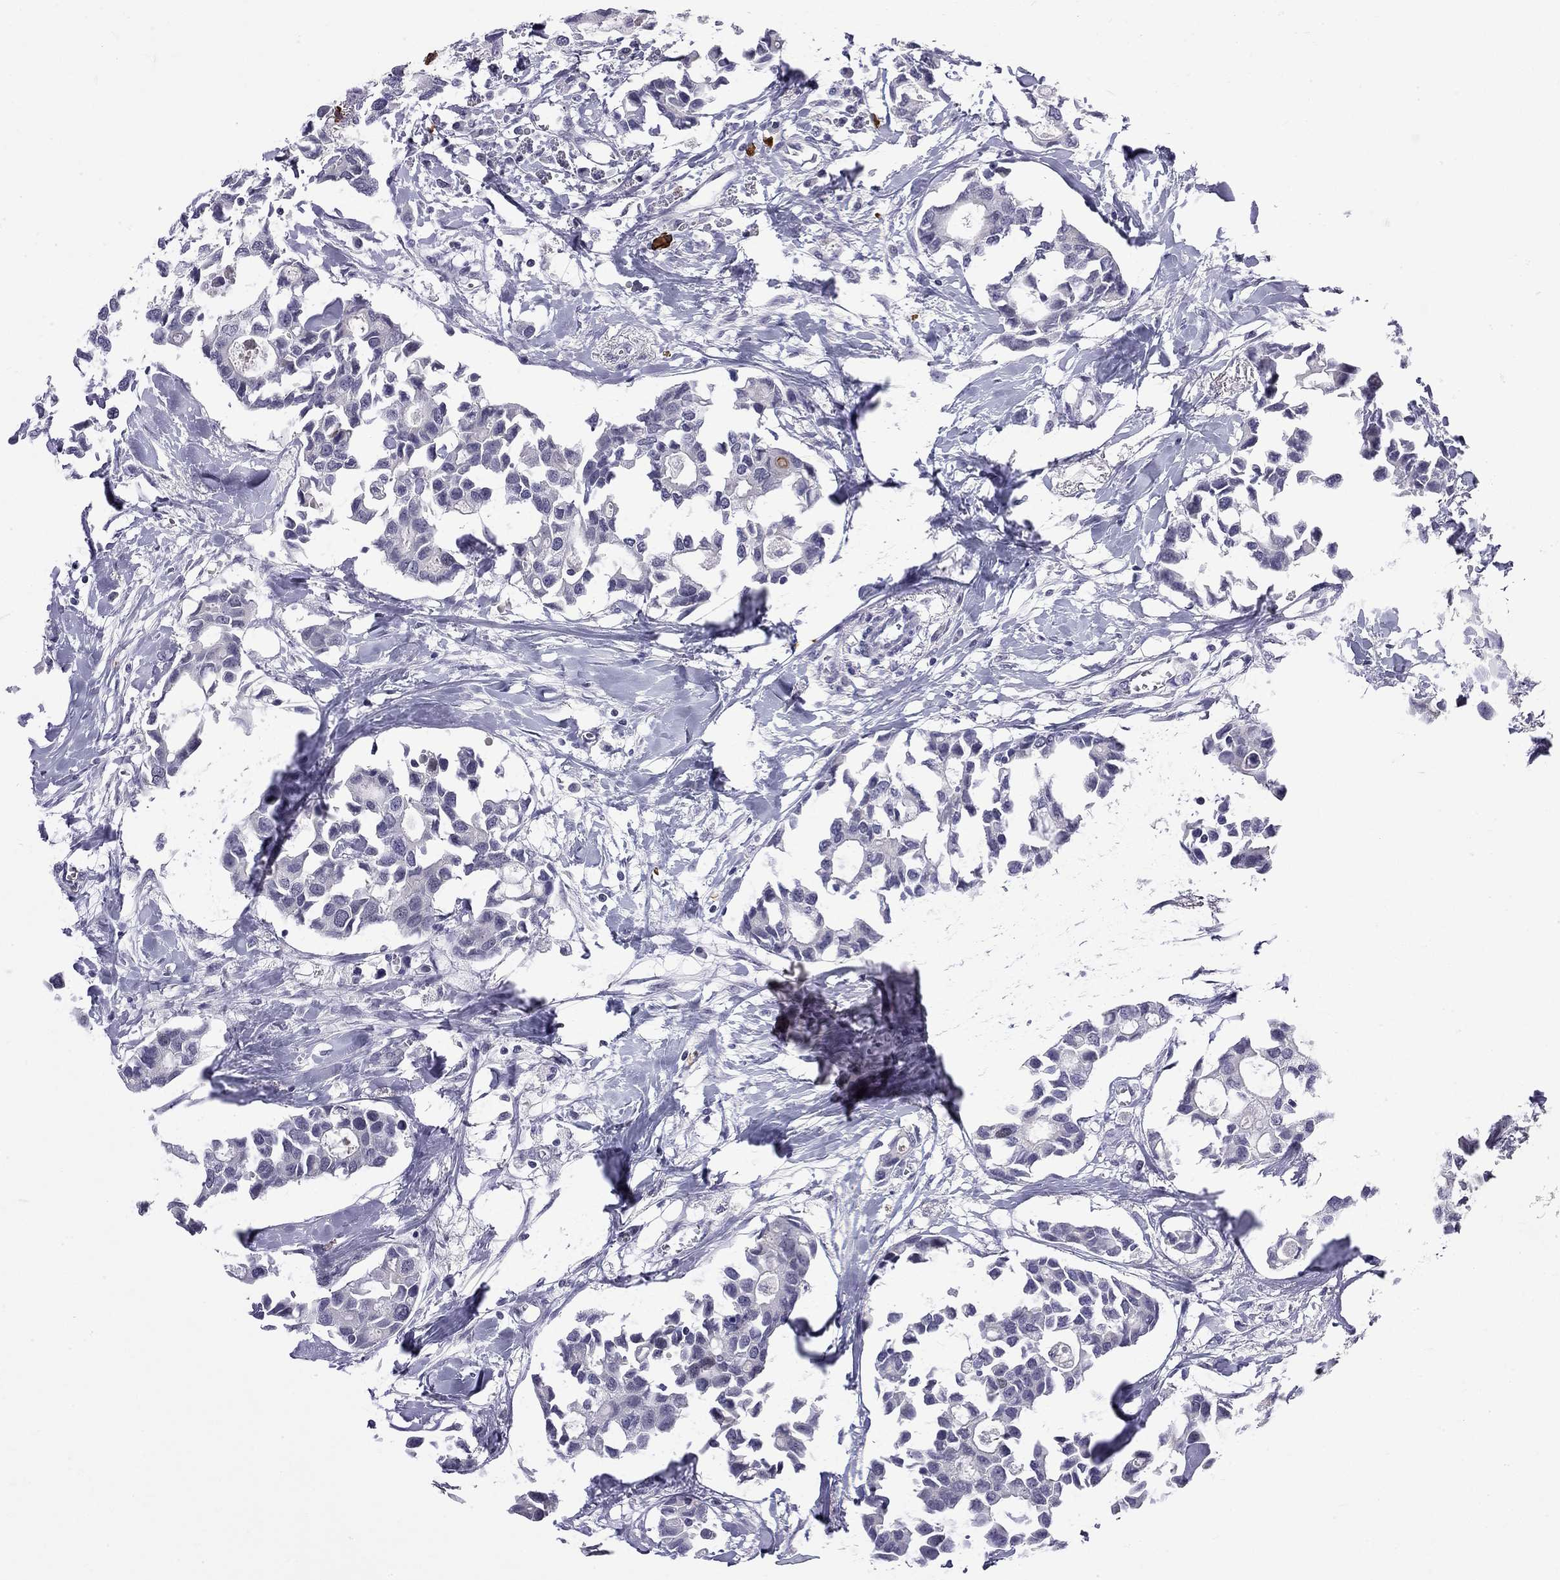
{"staining": {"intensity": "negative", "quantity": "none", "location": "none"}, "tissue": "breast cancer", "cell_type": "Tumor cells", "image_type": "cancer", "snomed": [{"axis": "morphology", "description": "Duct carcinoma"}, {"axis": "topography", "description": "Breast"}], "caption": "Protein analysis of intraductal carcinoma (breast) displays no significant positivity in tumor cells.", "gene": "RTL9", "patient": {"sex": "female", "age": 83}}